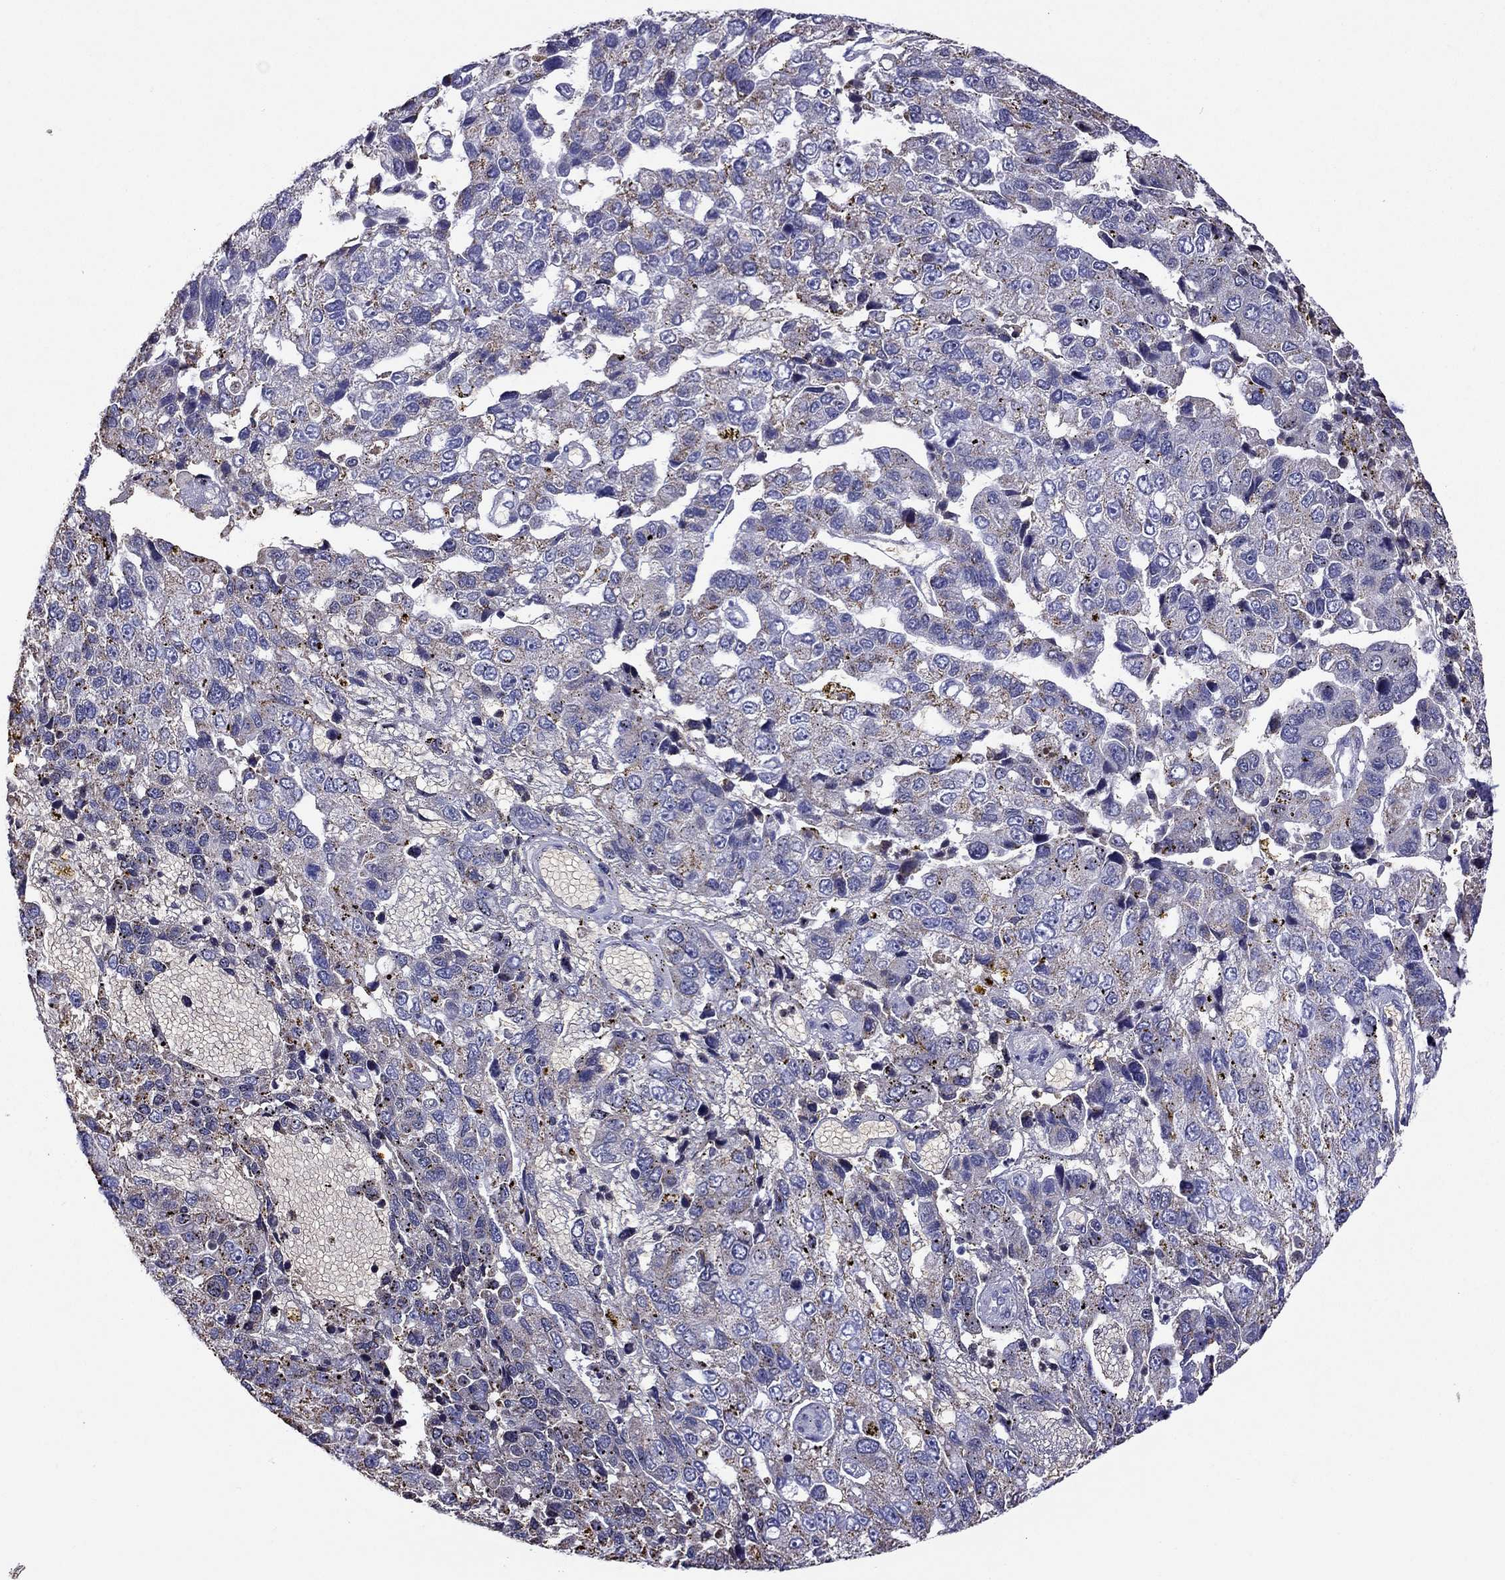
{"staining": {"intensity": "moderate", "quantity": "<25%", "location": "cytoplasmic/membranous"}, "tissue": "pancreatic cancer", "cell_type": "Tumor cells", "image_type": "cancer", "snomed": [{"axis": "morphology", "description": "Adenocarcinoma, NOS"}, {"axis": "topography", "description": "Pancreas"}], "caption": "Approximately <25% of tumor cells in human pancreatic cancer display moderate cytoplasmic/membranous protein expression as visualized by brown immunohistochemical staining.", "gene": "SCG2", "patient": {"sex": "female", "age": 61}}